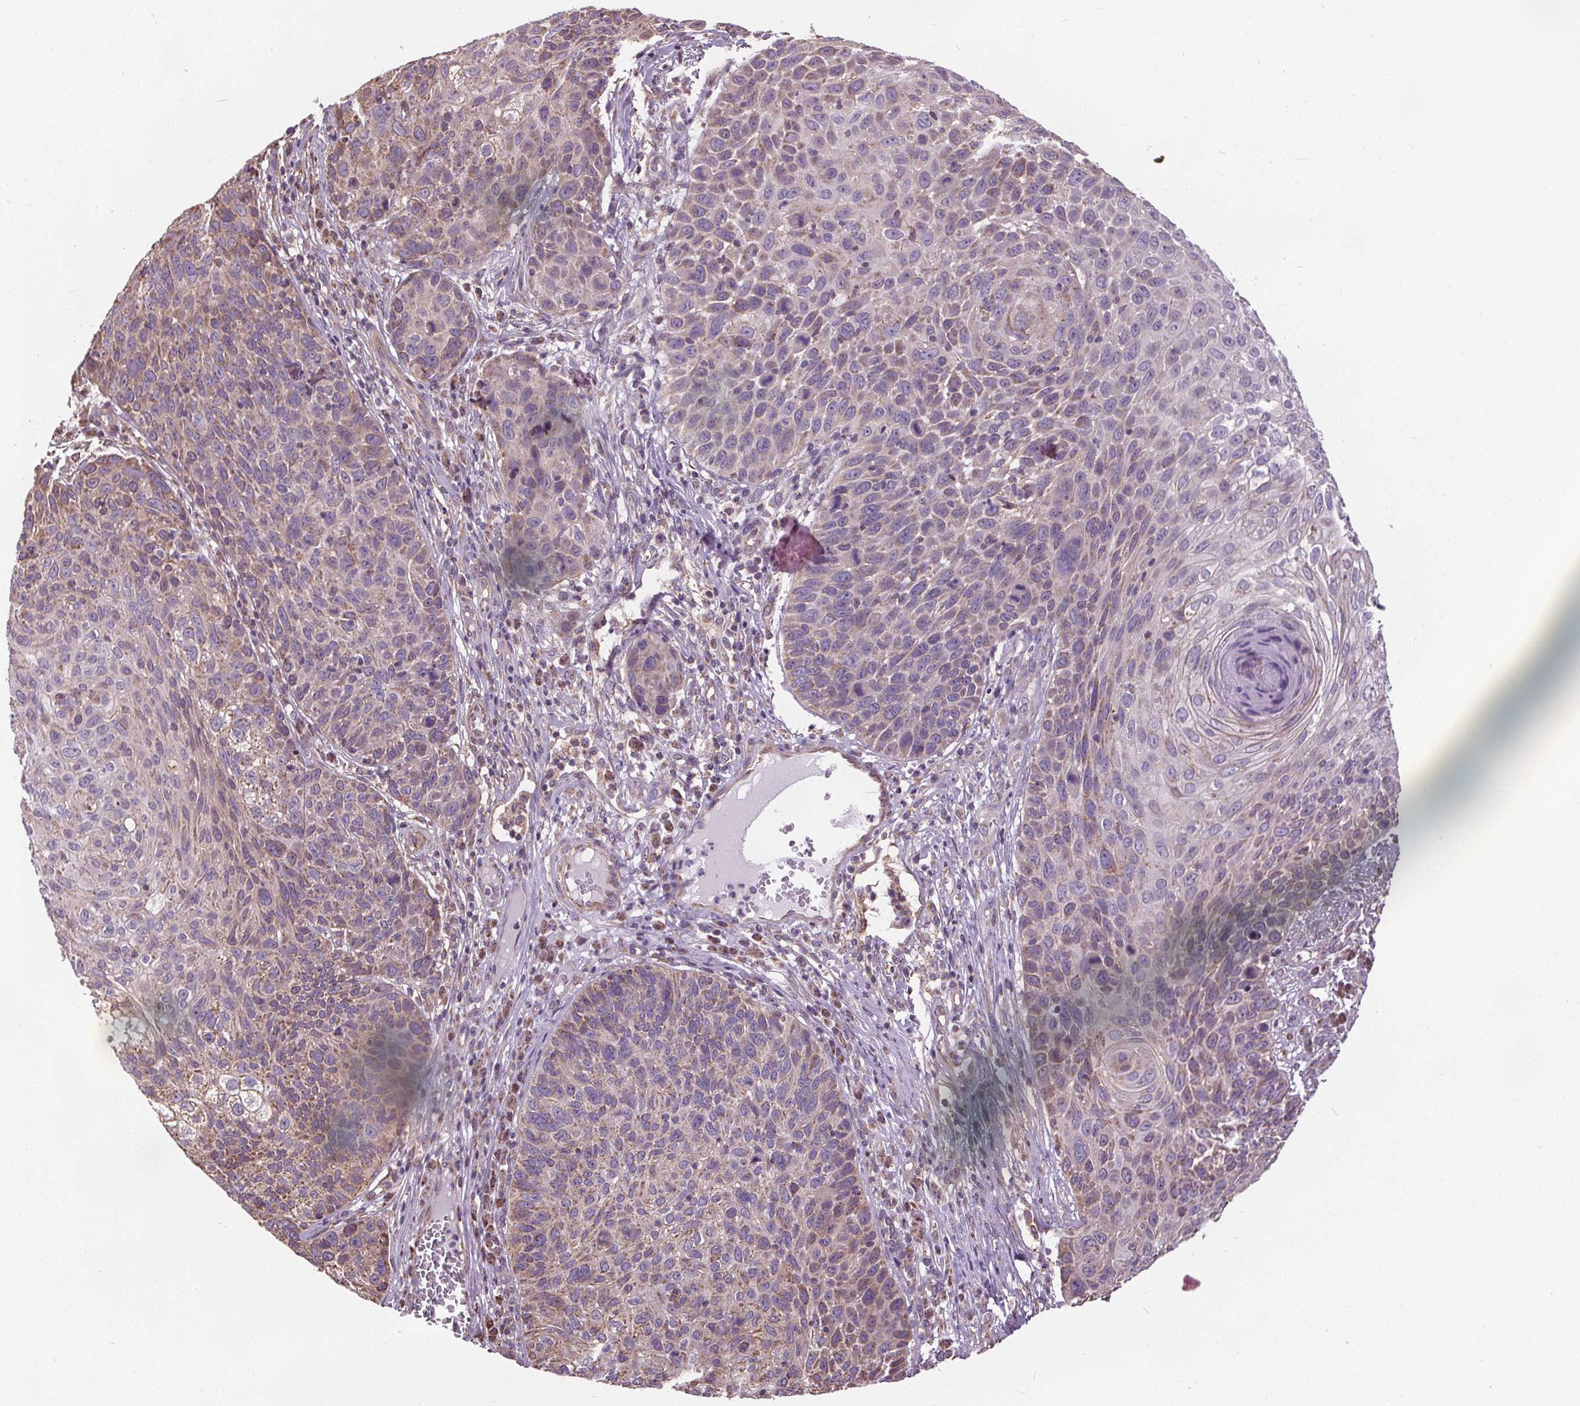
{"staining": {"intensity": "weak", "quantity": "25%-75%", "location": "cytoplasmic/membranous"}, "tissue": "skin cancer", "cell_type": "Tumor cells", "image_type": "cancer", "snomed": [{"axis": "morphology", "description": "Squamous cell carcinoma, NOS"}, {"axis": "topography", "description": "Skin"}], "caption": "Human skin cancer stained for a protein (brown) reveals weak cytoplasmic/membranous positive expression in approximately 25%-75% of tumor cells.", "gene": "ZNF548", "patient": {"sex": "male", "age": 92}}